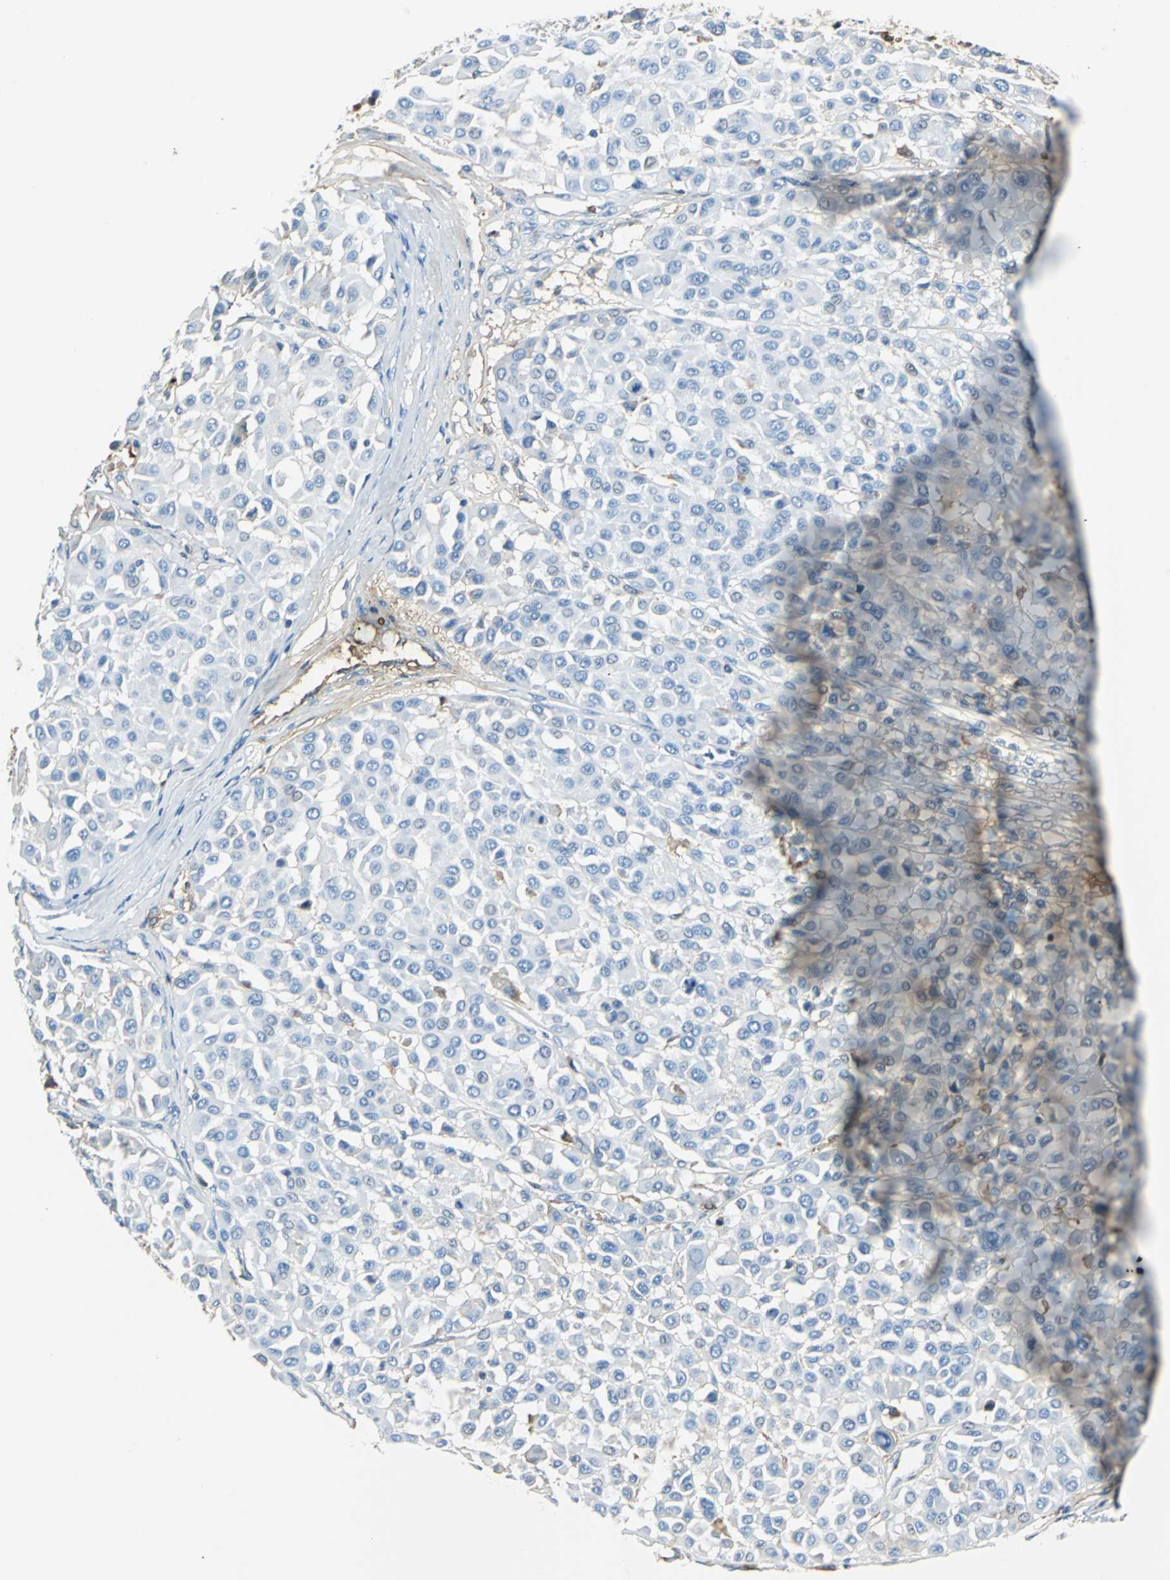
{"staining": {"intensity": "moderate", "quantity": "<25%", "location": "cytoplasmic/membranous"}, "tissue": "melanoma", "cell_type": "Tumor cells", "image_type": "cancer", "snomed": [{"axis": "morphology", "description": "Malignant melanoma, Metastatic site"}, {"axis": "topography", "description": "Soft tissue"}], "caption": "There is low levels of moderate cytoplasmic/membranous staining in tumor cells of melanoma, as demonstrated by immunohistochemical staining (brown color).", "gene": "ALB", "patient": {"sex": "male", "age": 41}}